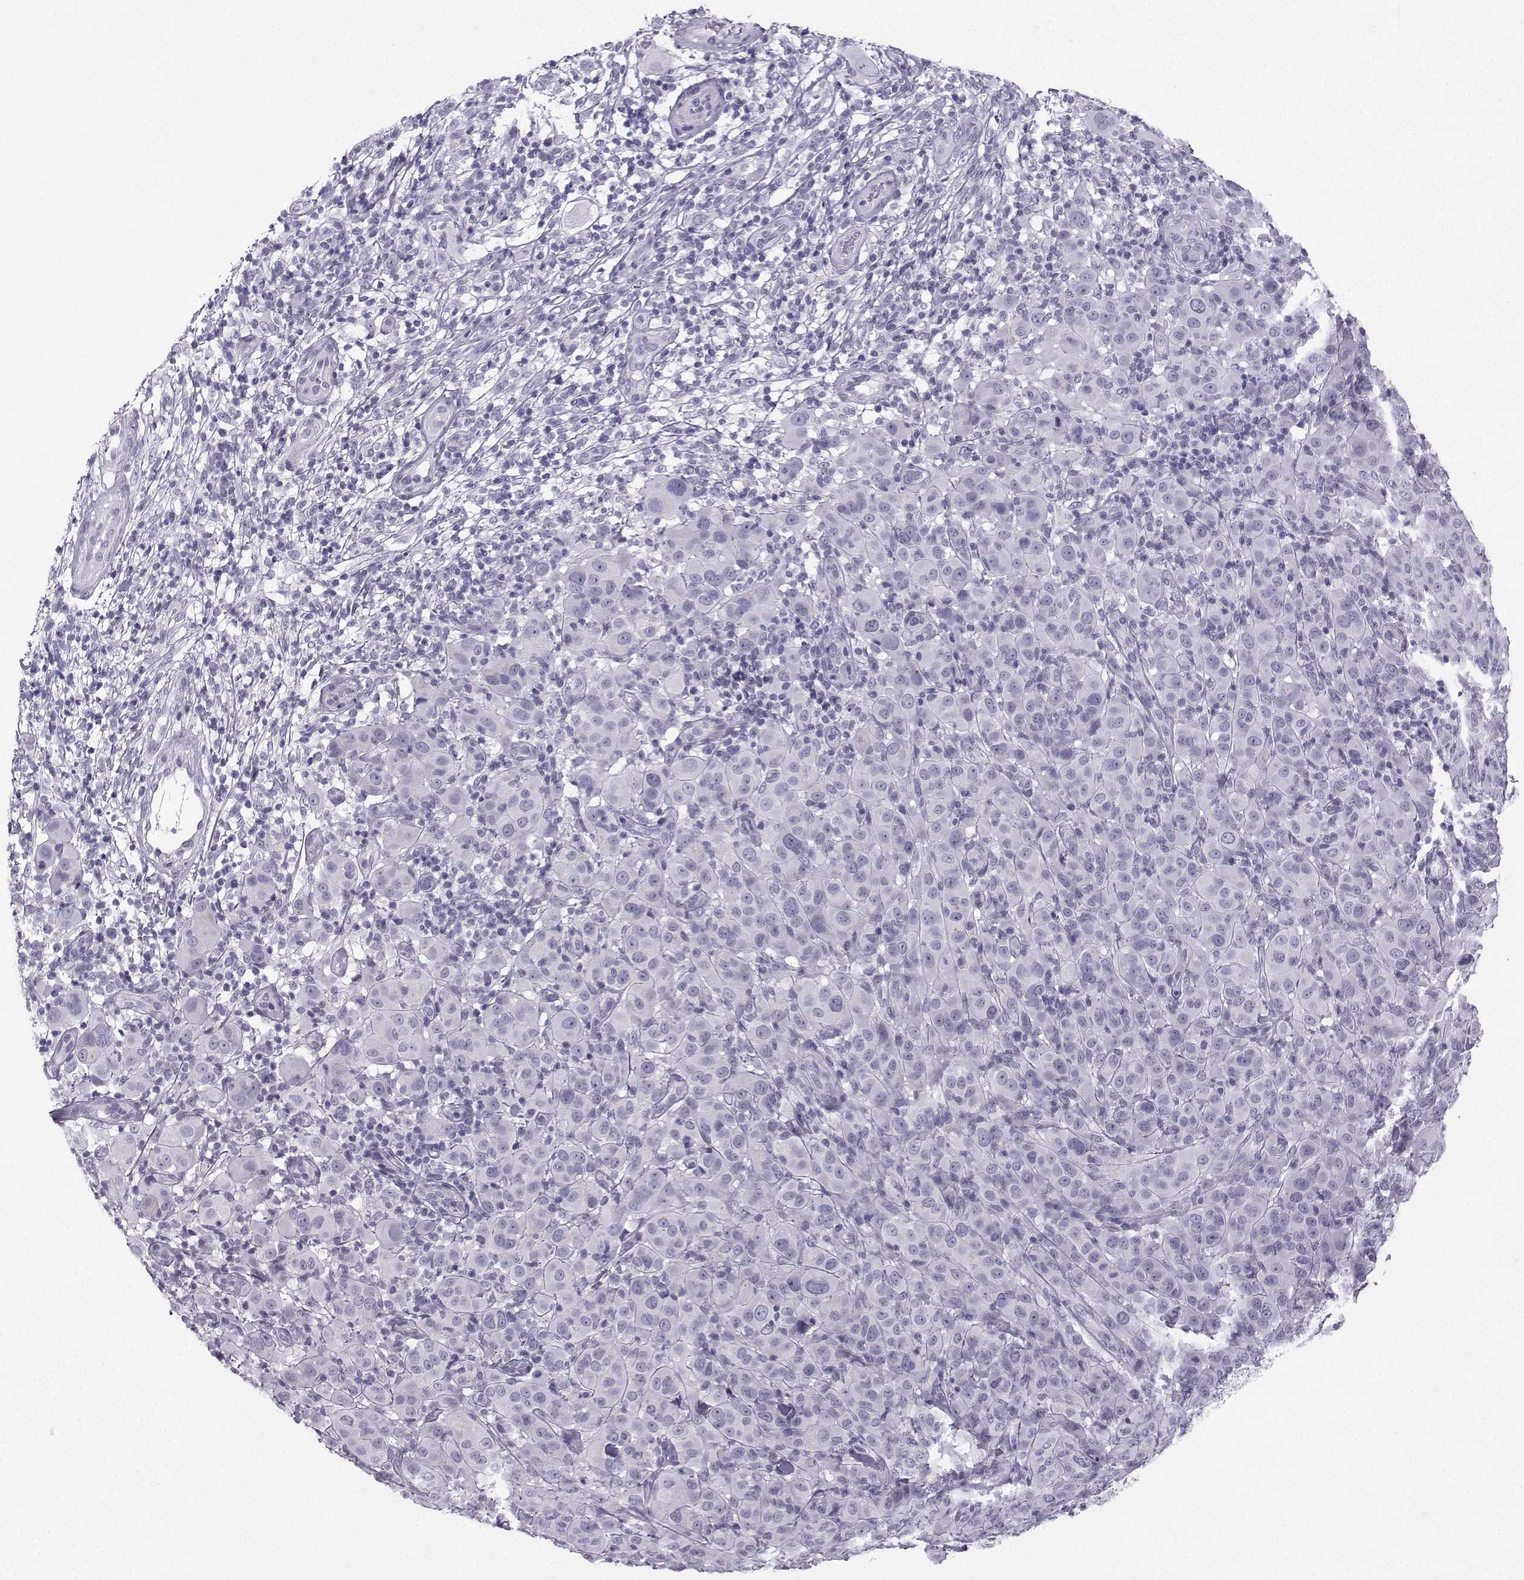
{"staining": {"intensity": "negative", "quantity": "none", "location": "none"}, "tissue": "melanoma", "cell_type": "Tumor cells", "image_type": "cancer", "snomed": [{"axis": "morphology", "description": "Malignant melanoma, NOS"}, {"axis": "topography", "description": "Skin"}], "caption": "This photomicrograph is of malignant melanoma stained with IHC to label a protein in brown with the nuclei are counter-stained blue. There is no expression in tumor cells.", "gene": "ZBTB8B", "patient": {"sex": "female", "age": 87}}